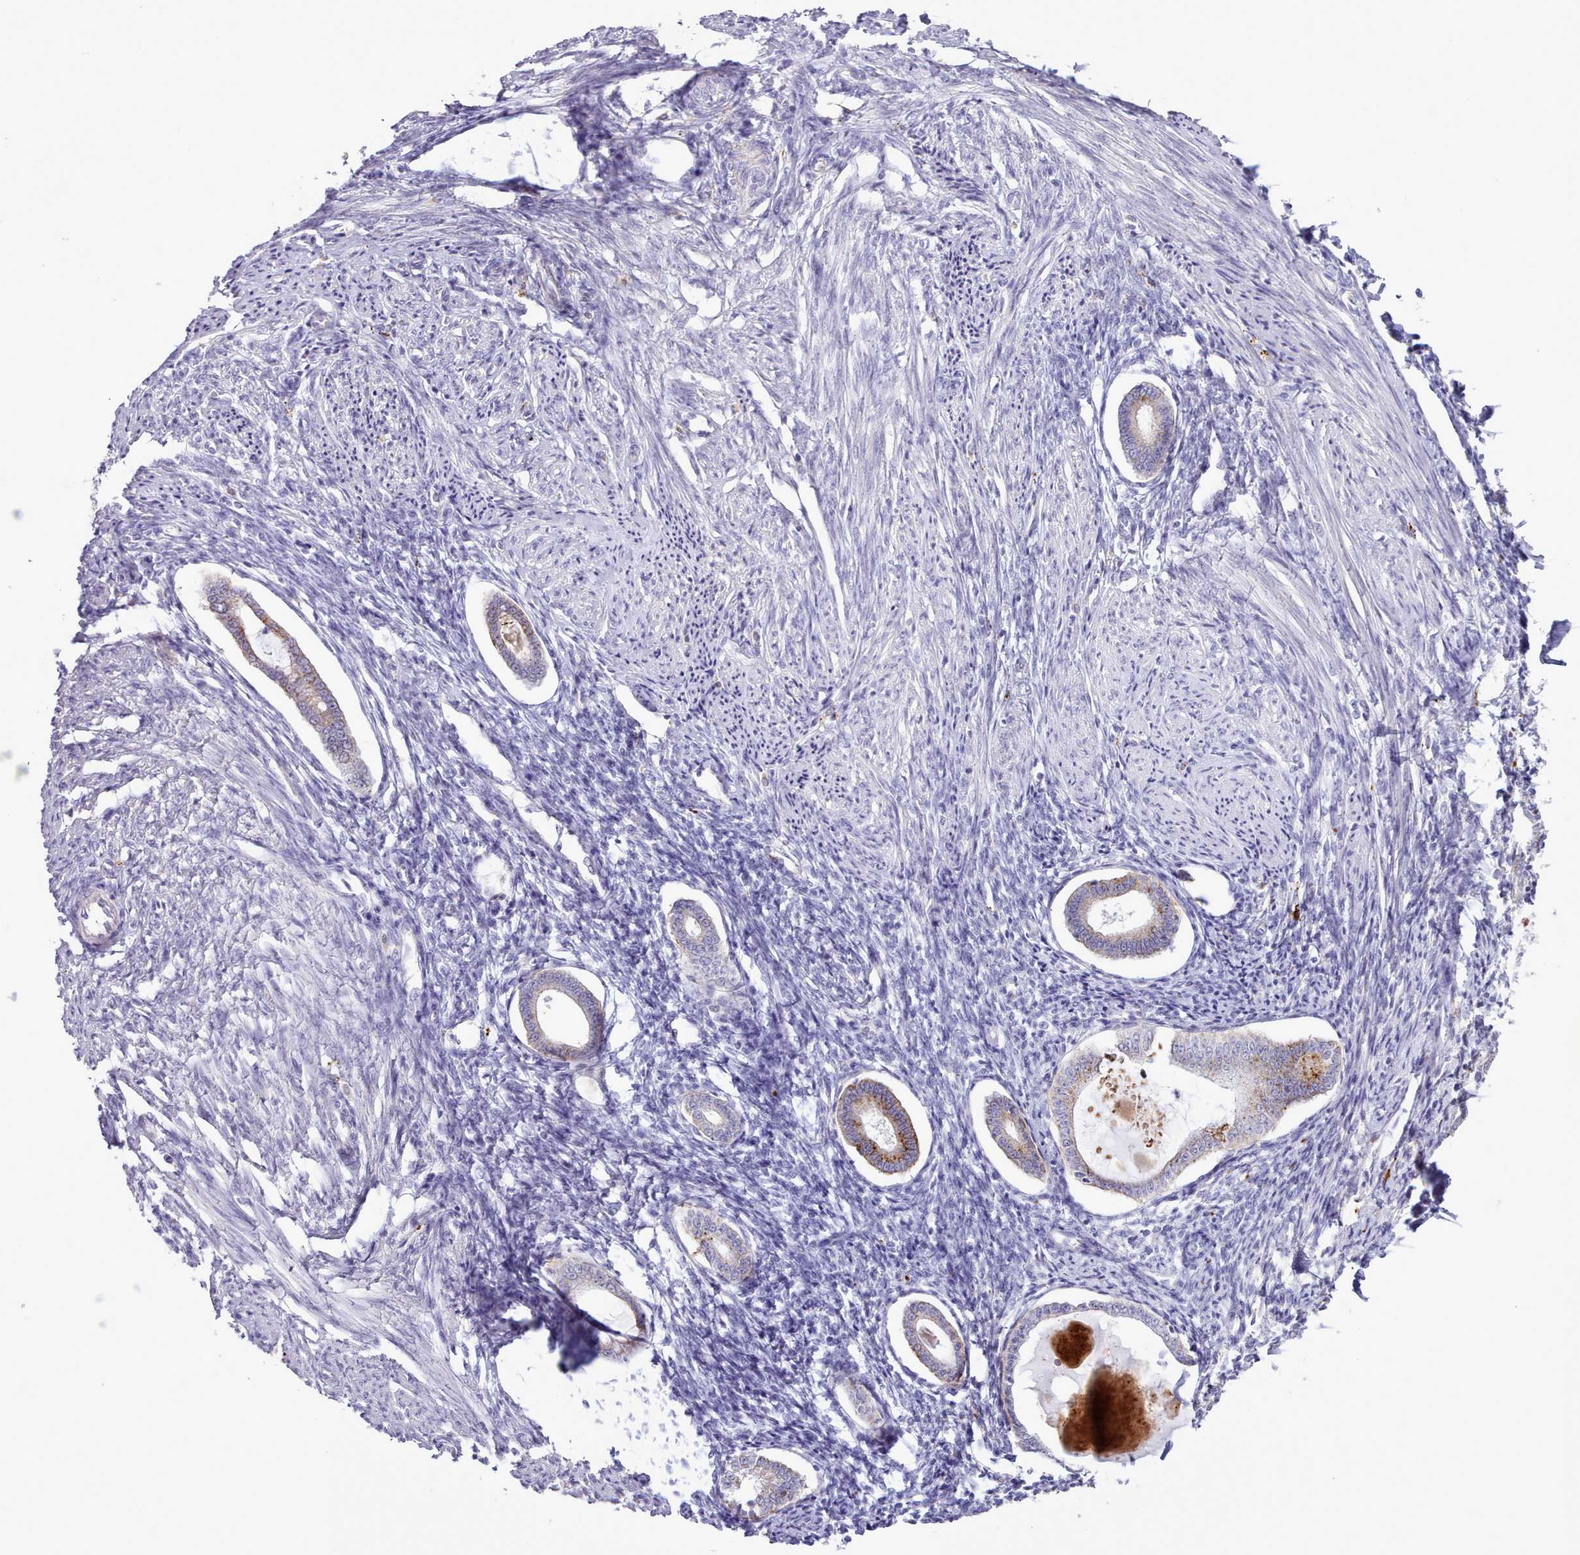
{"staining": {"intensity": "negative", "quantity": "none", "location": "none"}, "tissue": "endometrium", "cell_type": "Cells in endometrial stroma", "image_type": "normal", "snomed": [{"axis": "morphology", "description": "Normal tissue, NOS"}, {"axis": "topography", "description": "Endometrium"}], "caption": "Immunohistochemical staining of unremarkable endometrium shows no significant expression in cells in endometrial stroma. The staining is performed using DAB (3,3'-diaminobenzidine) brown chromogen with nuclei counter-stained in using hematoxylin.", "gene": "SRD5A1", "patient": {"sex": "female", "age": 56}}